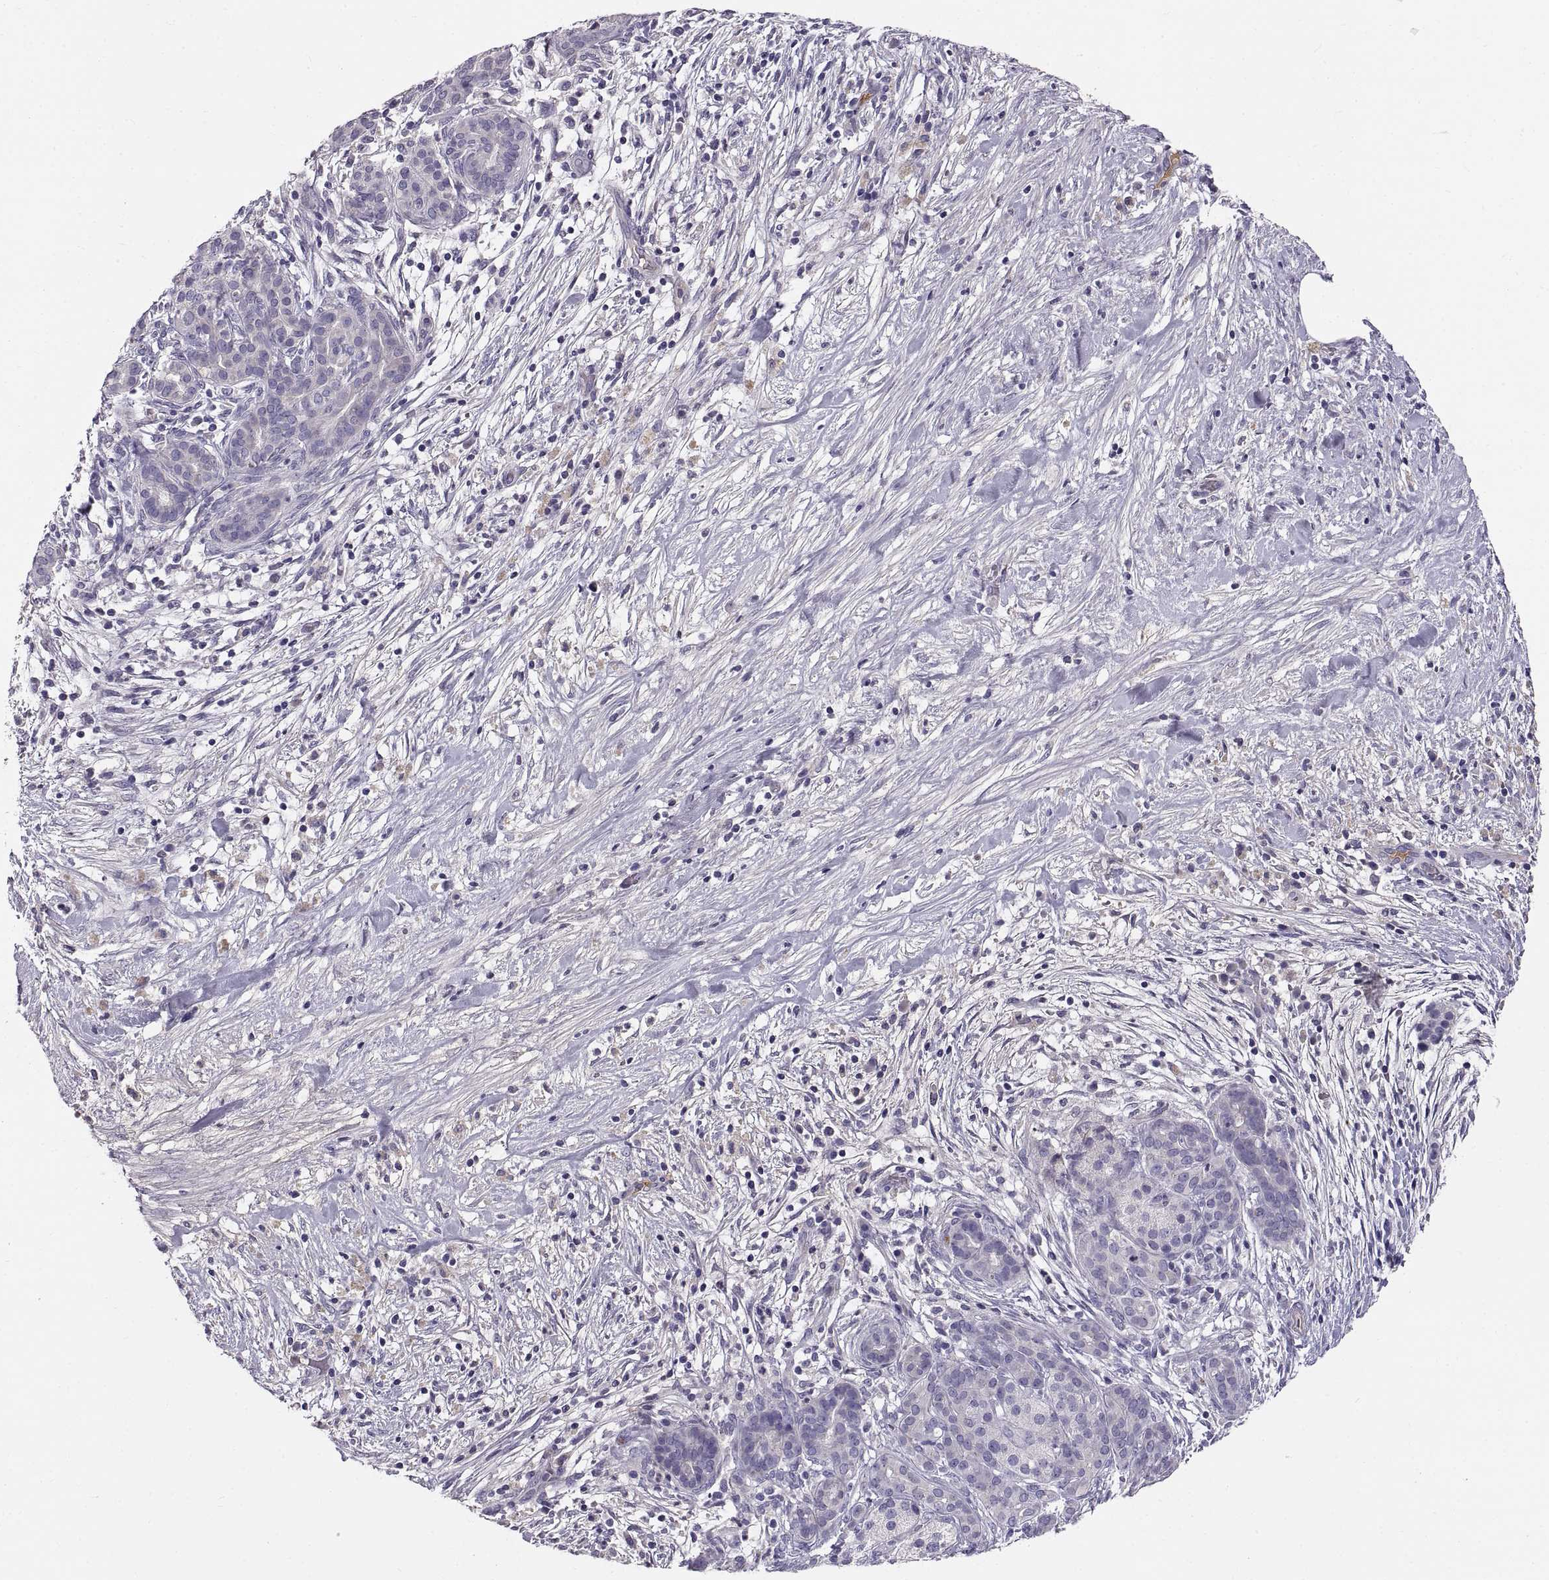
{"staining": {"intensity": "negative", "quantity": "none", "location": "none"}, "tissue": "pancreatic cancer", "cell_type": "Tumor cells", "image_type": "cancer", "snomed": [{"axis": "morphology", "description": "Adenocarcinoma, NOS"}, {"axis": "topography", "description": "Pancreas"}], "caption": "An immunohistochemistry (IHC) image of pancreatic cancer (adenocarcinoma) is shown. There is no staining in tumor cells of pancreatic cancer (adenocarcinoma). (IHC, brightfield microscopy, high magnification).", "gene": "ADAM32", "patient": {"sex": "male", "age": 44}}